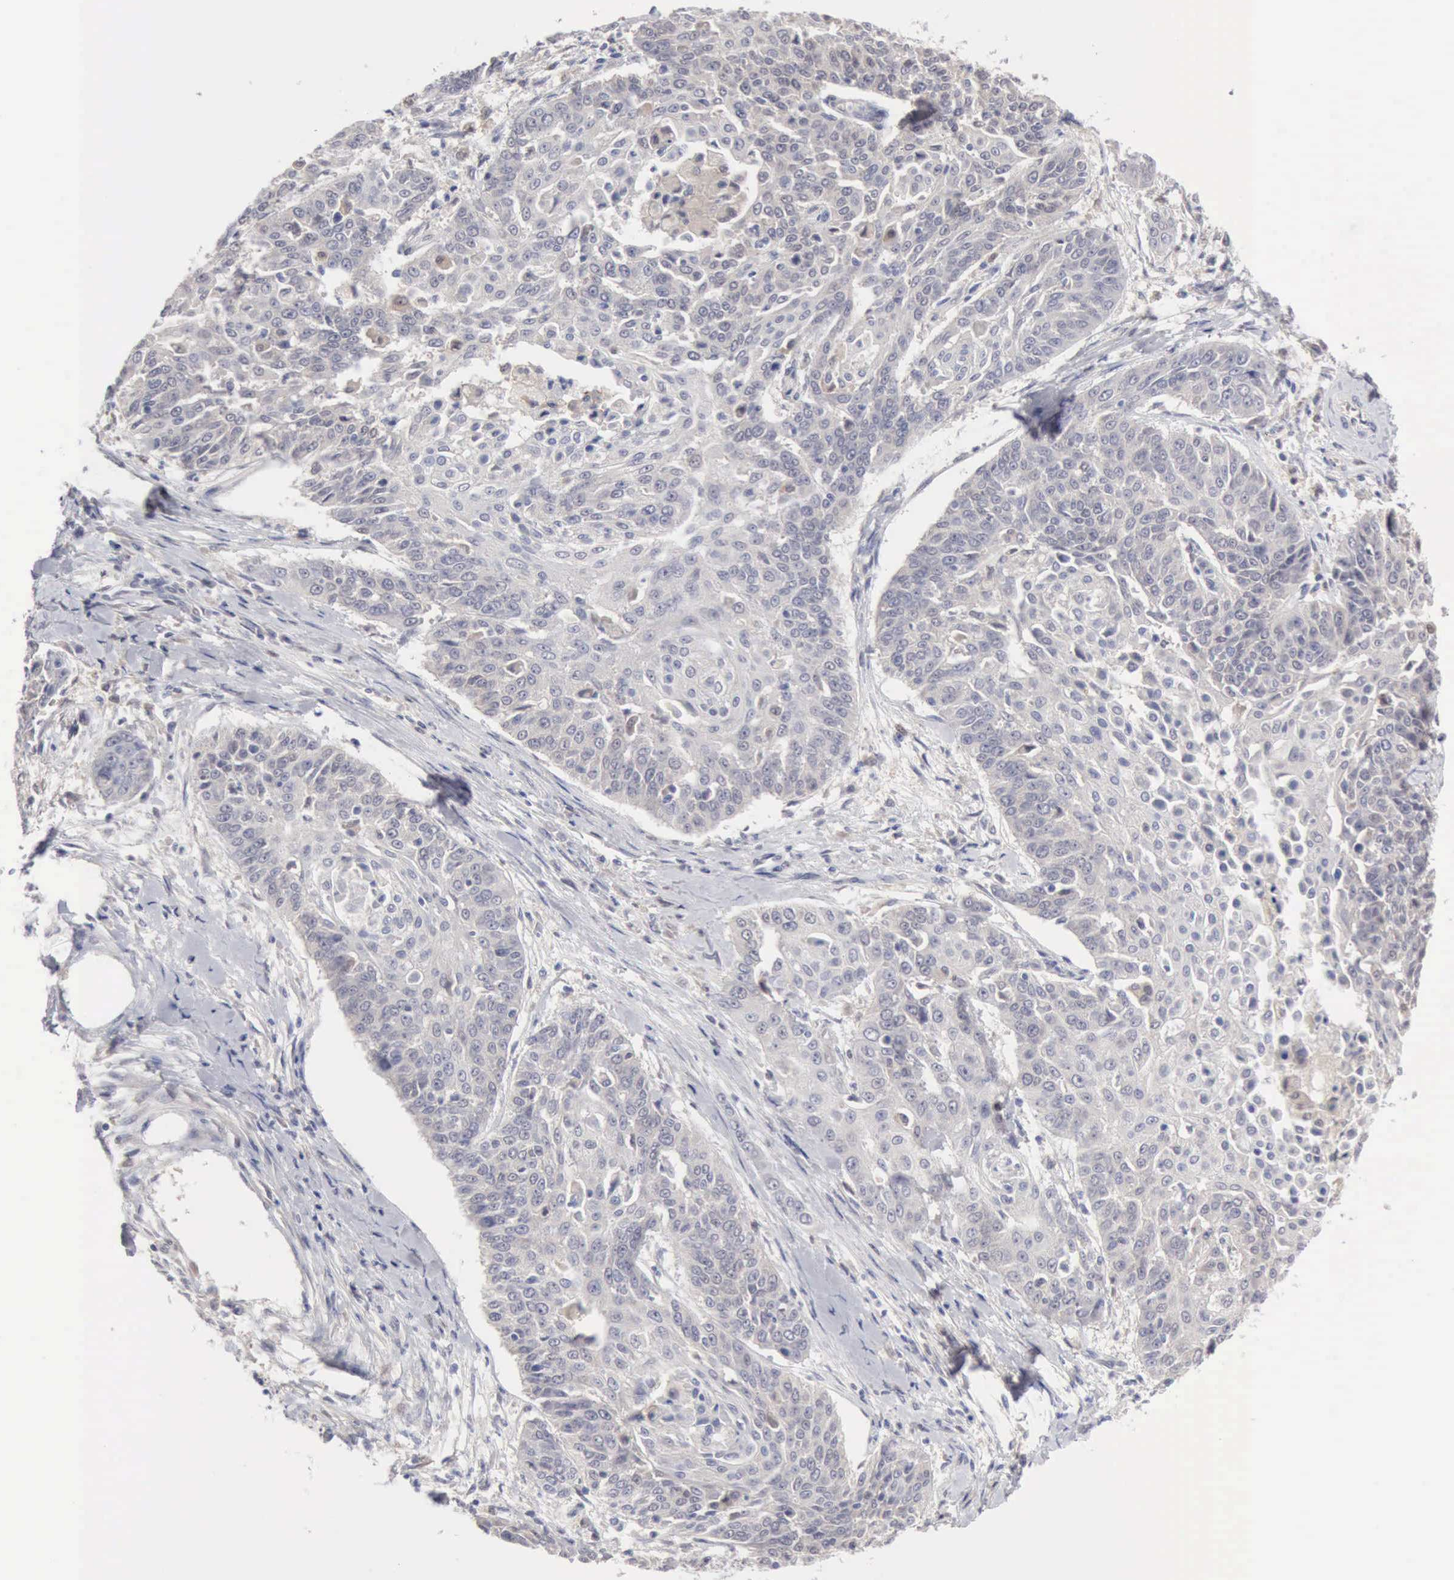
{"staining": {"intensity": "weak", "quantity": "<25%", "location": "cytoplasmic/membranous"}, "tissue": "cervical cancer", "cell_type": "Tumor cells", "image_type": "cancer", "snomed": [{"axis": "morphology", "description": "Squamous cell carcinoma, NOS"}, {"axis": "topography", "description": "Cervix"}], "caption": "This micrograph is of squamous cell carcinoma (cervical) stained with immunohistochemistry (IHC) to label a protein in brown with the nuclei are counter-stained blue. There is no expression in tumor cells.", "gene": "PTGR2", "patient": {"sex": "female", "age": 64}}